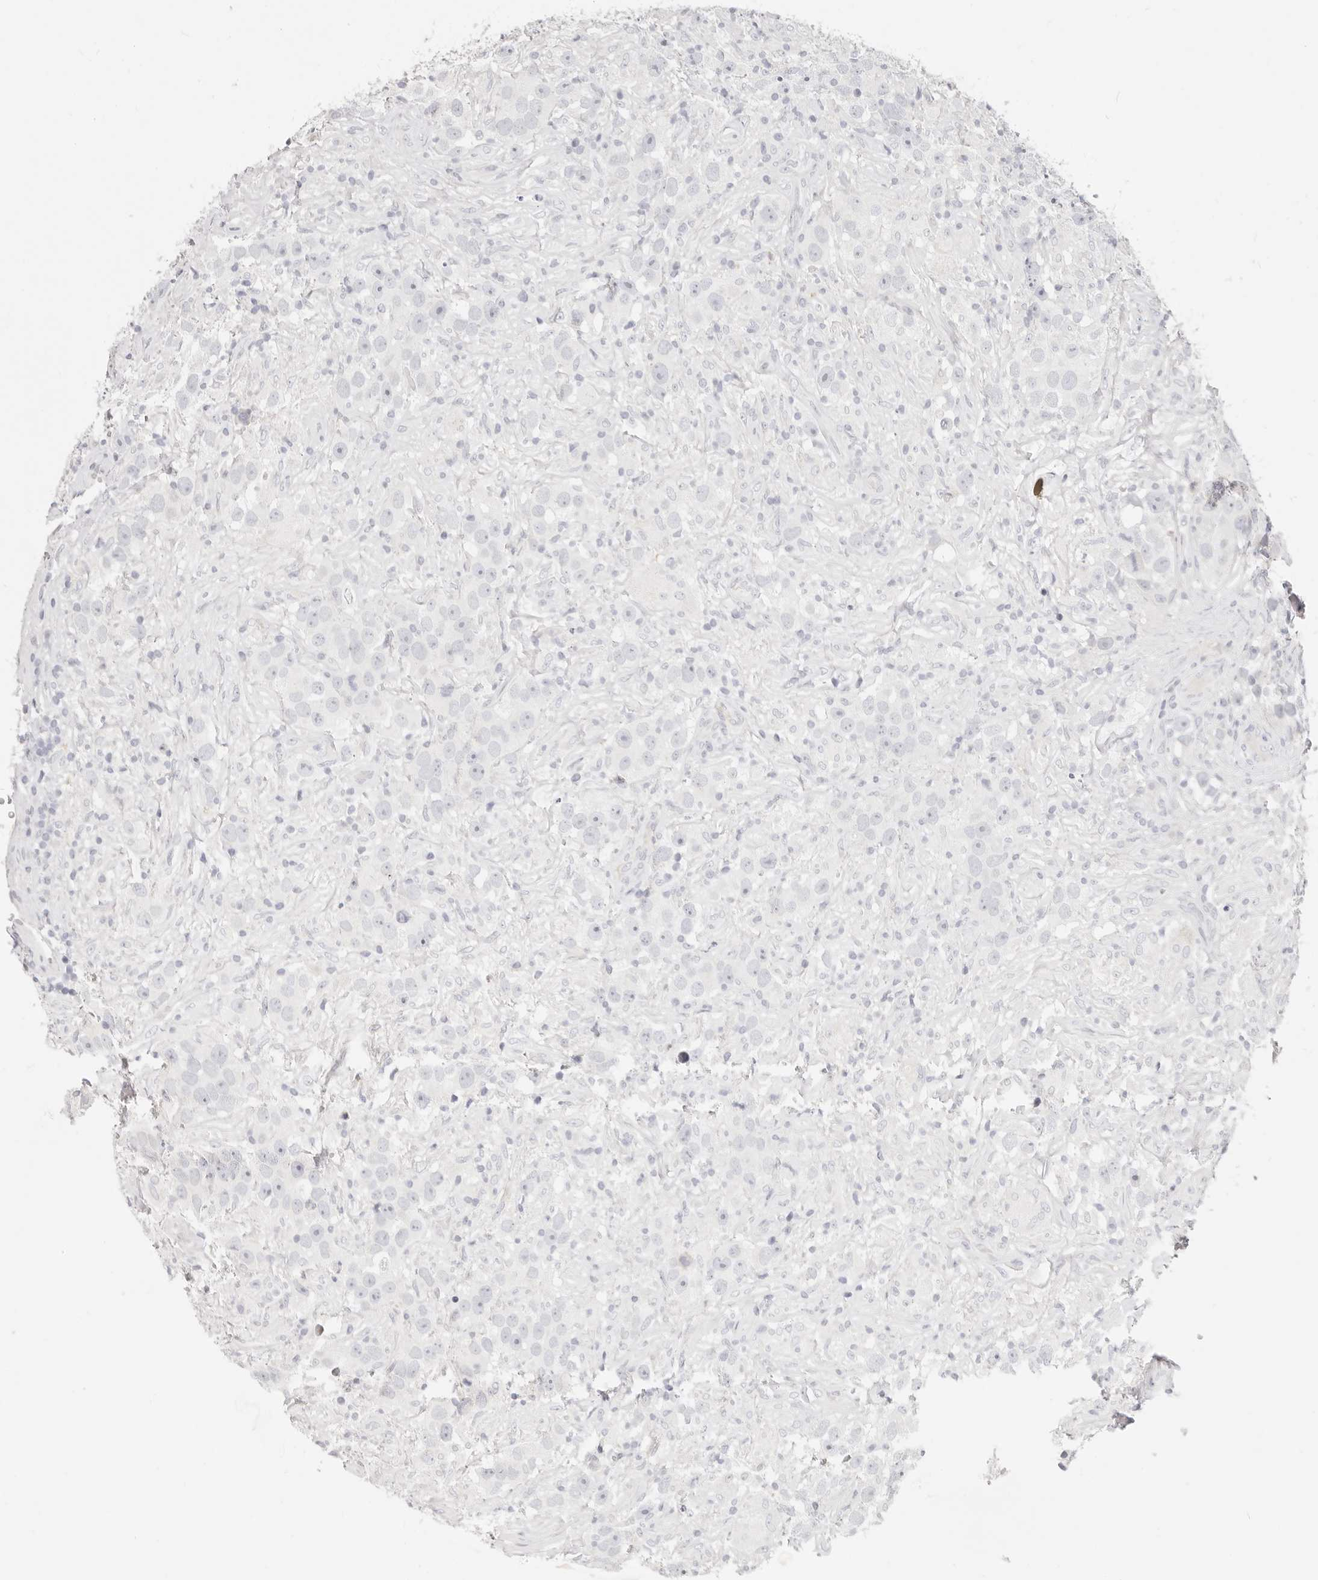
{"staining": {"intensity": "negative", "quantity": "none", "location": "none"}, "tissue": "testis cancer", "cell_type": "Tumor cells", "image_type": "cancer", "snomed": [{"axis": "morphology", "description": "Seminoma, NOS"}, {"axis": "topography", "description": "Testis"}], "caption": "There is no significant expression in tumor cells of seminoma (testis). The staining was performed using DAB (3,3'-diaminobenzidine) to visualize the protein expression in brown, while the nuclei were stained in blue with hematoxylin (Magnification: 20x).", "gene": "ASCL1", "patient": {"sex": "male", "age": 49}}